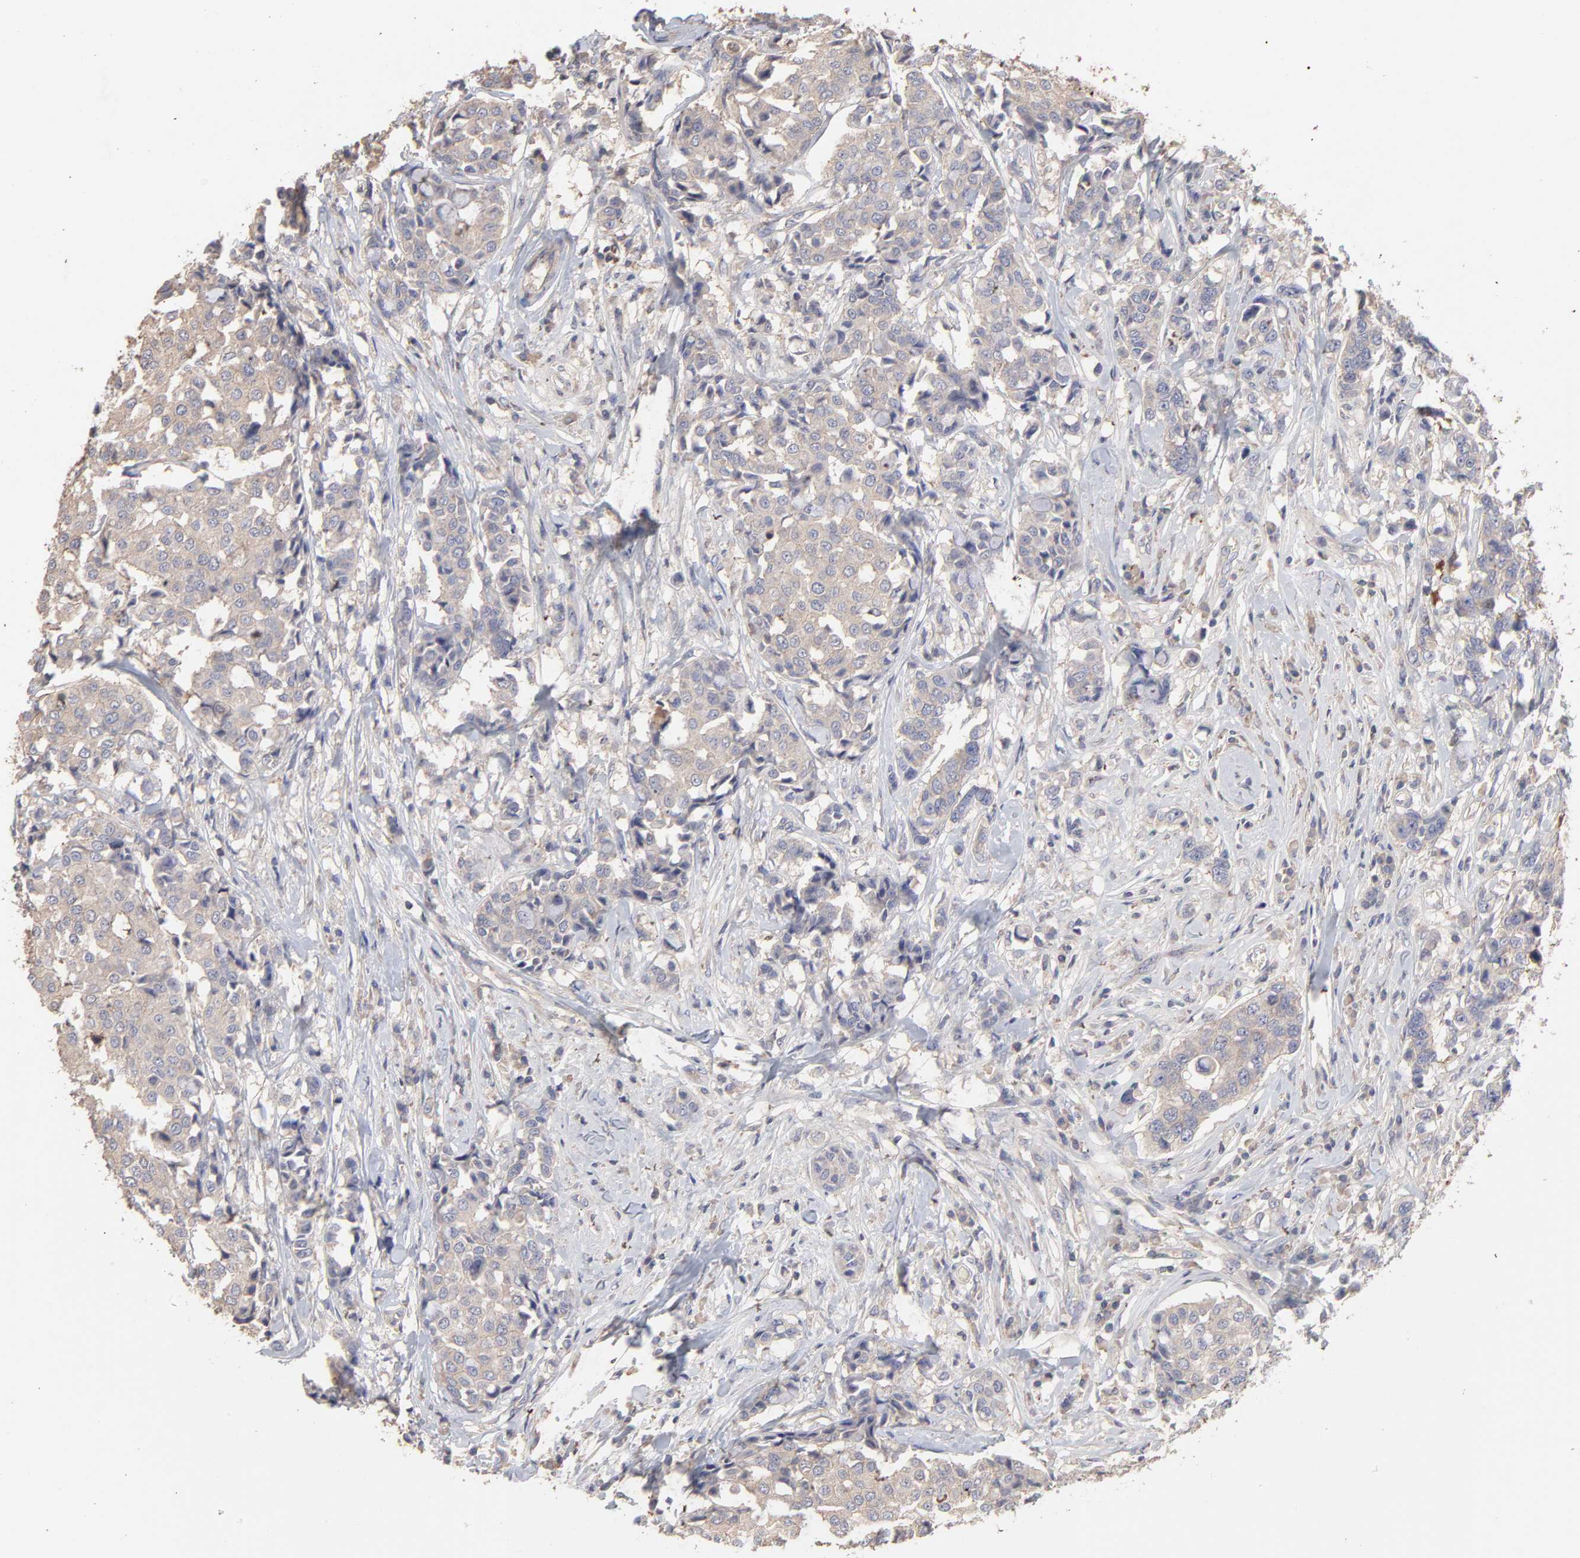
{"staining": {"intensity": "weak", "quantity": ">75%", "location": "cytoplasmic/membranous"}, "tissue": "breast cancer", "cell_type": "Tumor cells", "image_type": "cancer", "snomed": [{"axis": "morphology", "description": "Duct carcinoma"}, {"axis": "topography", "description": "Breast"}], "caption": "Immunohistochemical staining of human breast infiltrating ductal carcinoma shows low levels of weak cytoplasmic/membranous protein positivity in approximately >75% of tumor cells. (Stains: DAB in brown, nuclei in blue, Microscopy: brightfield microscopy at high magnification).", "gene": "TANGO2", "patient": {"sex": "female", "age": 27}}